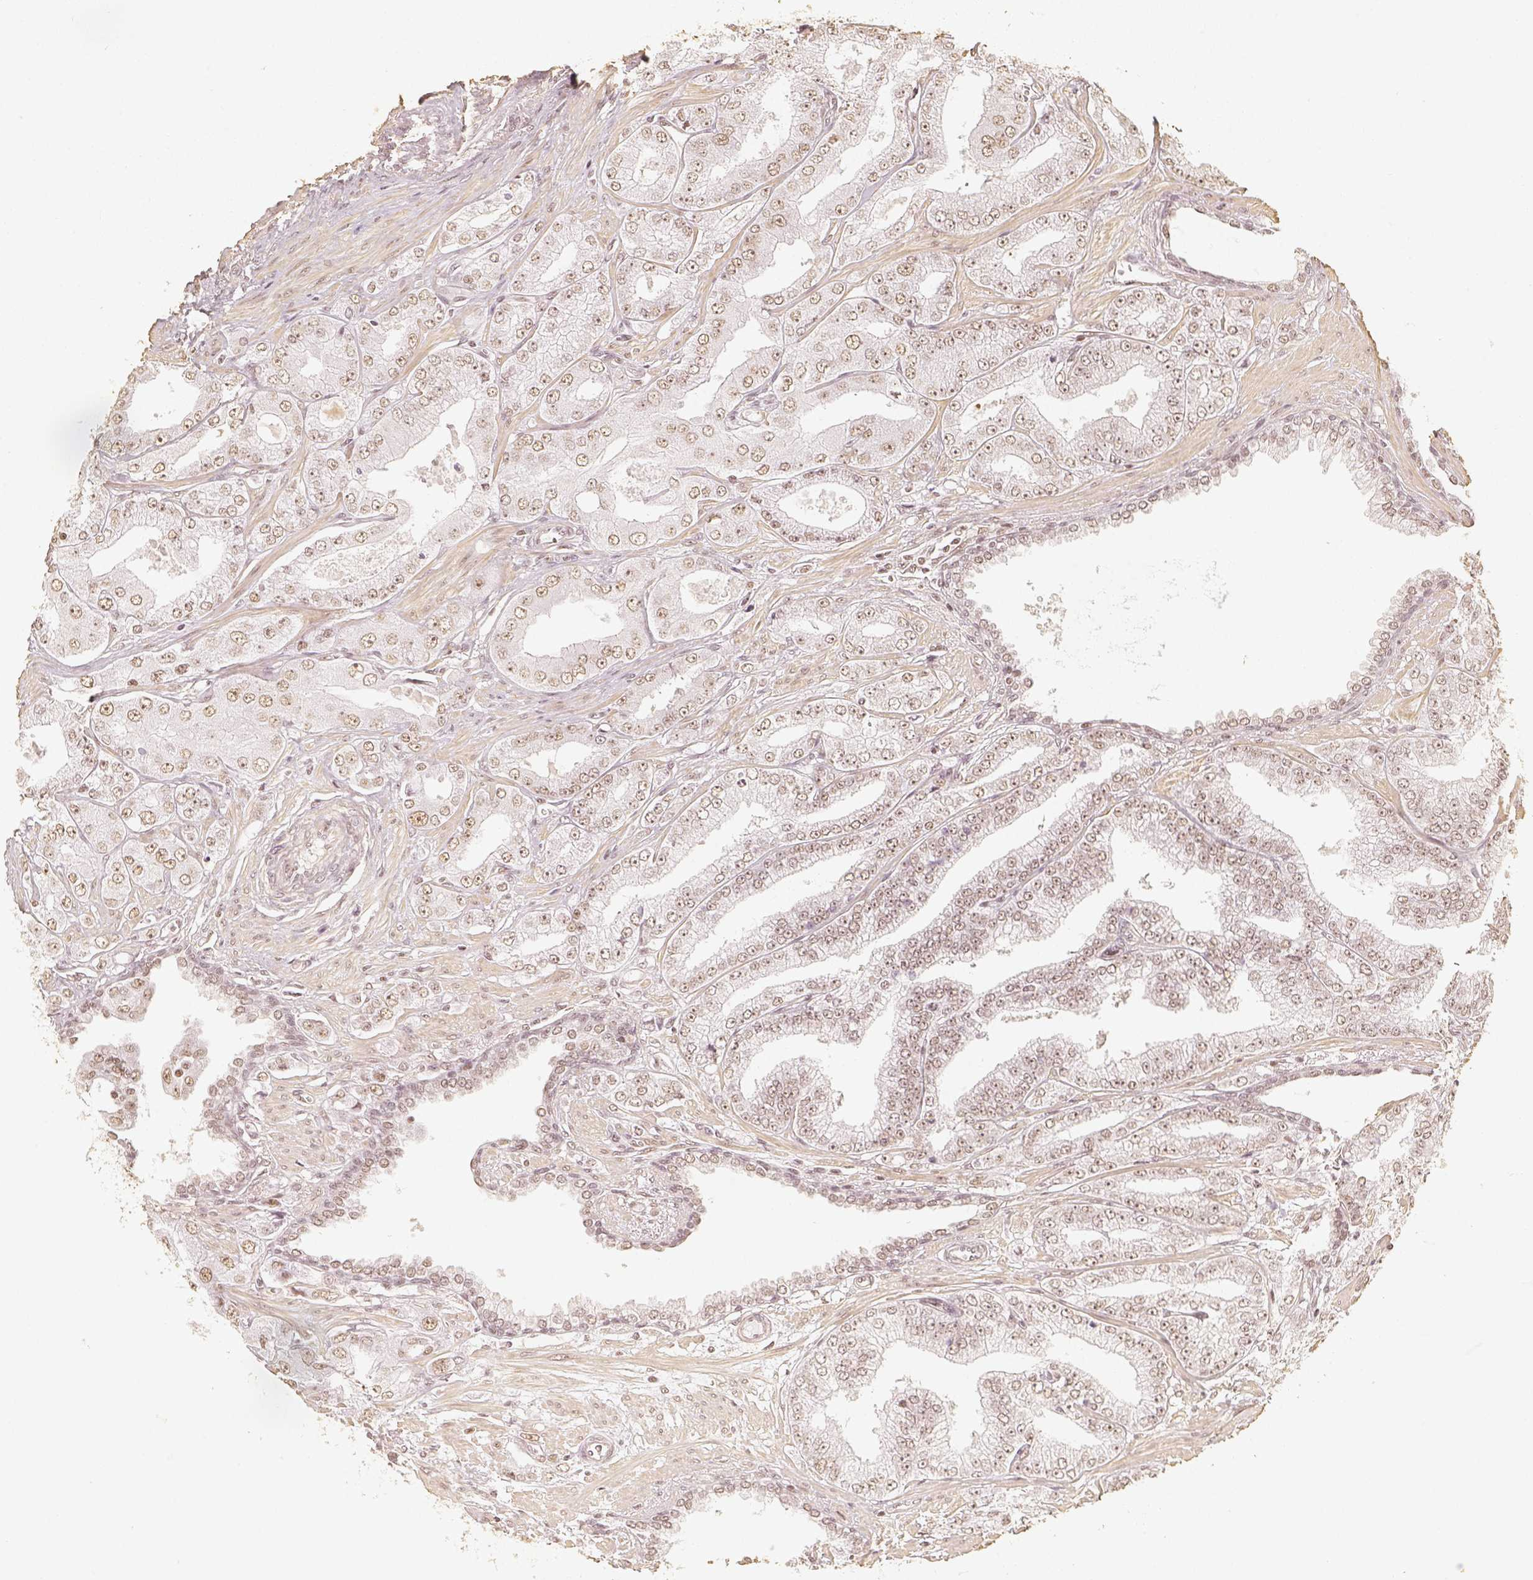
{"staining": {"intensity": "weak", "quantity": ">75%", "location": "nuclear"}, "tissue": "prostate cancer", "cell_type": "Tumor cells", "image_type": "cancer", "snomed": [{"axis": "morphology", "description": "Adenocarcinoma, Low grade"}, {"axis": "topography", "description": "Prostate"}], "caption": "The image exhibits staining of prostate cancer, revealing weak nuclear protein expression (brown color) within tumor cells.", "gene": "HDAC1", "patient": {"sex": "male", "age": 60}}